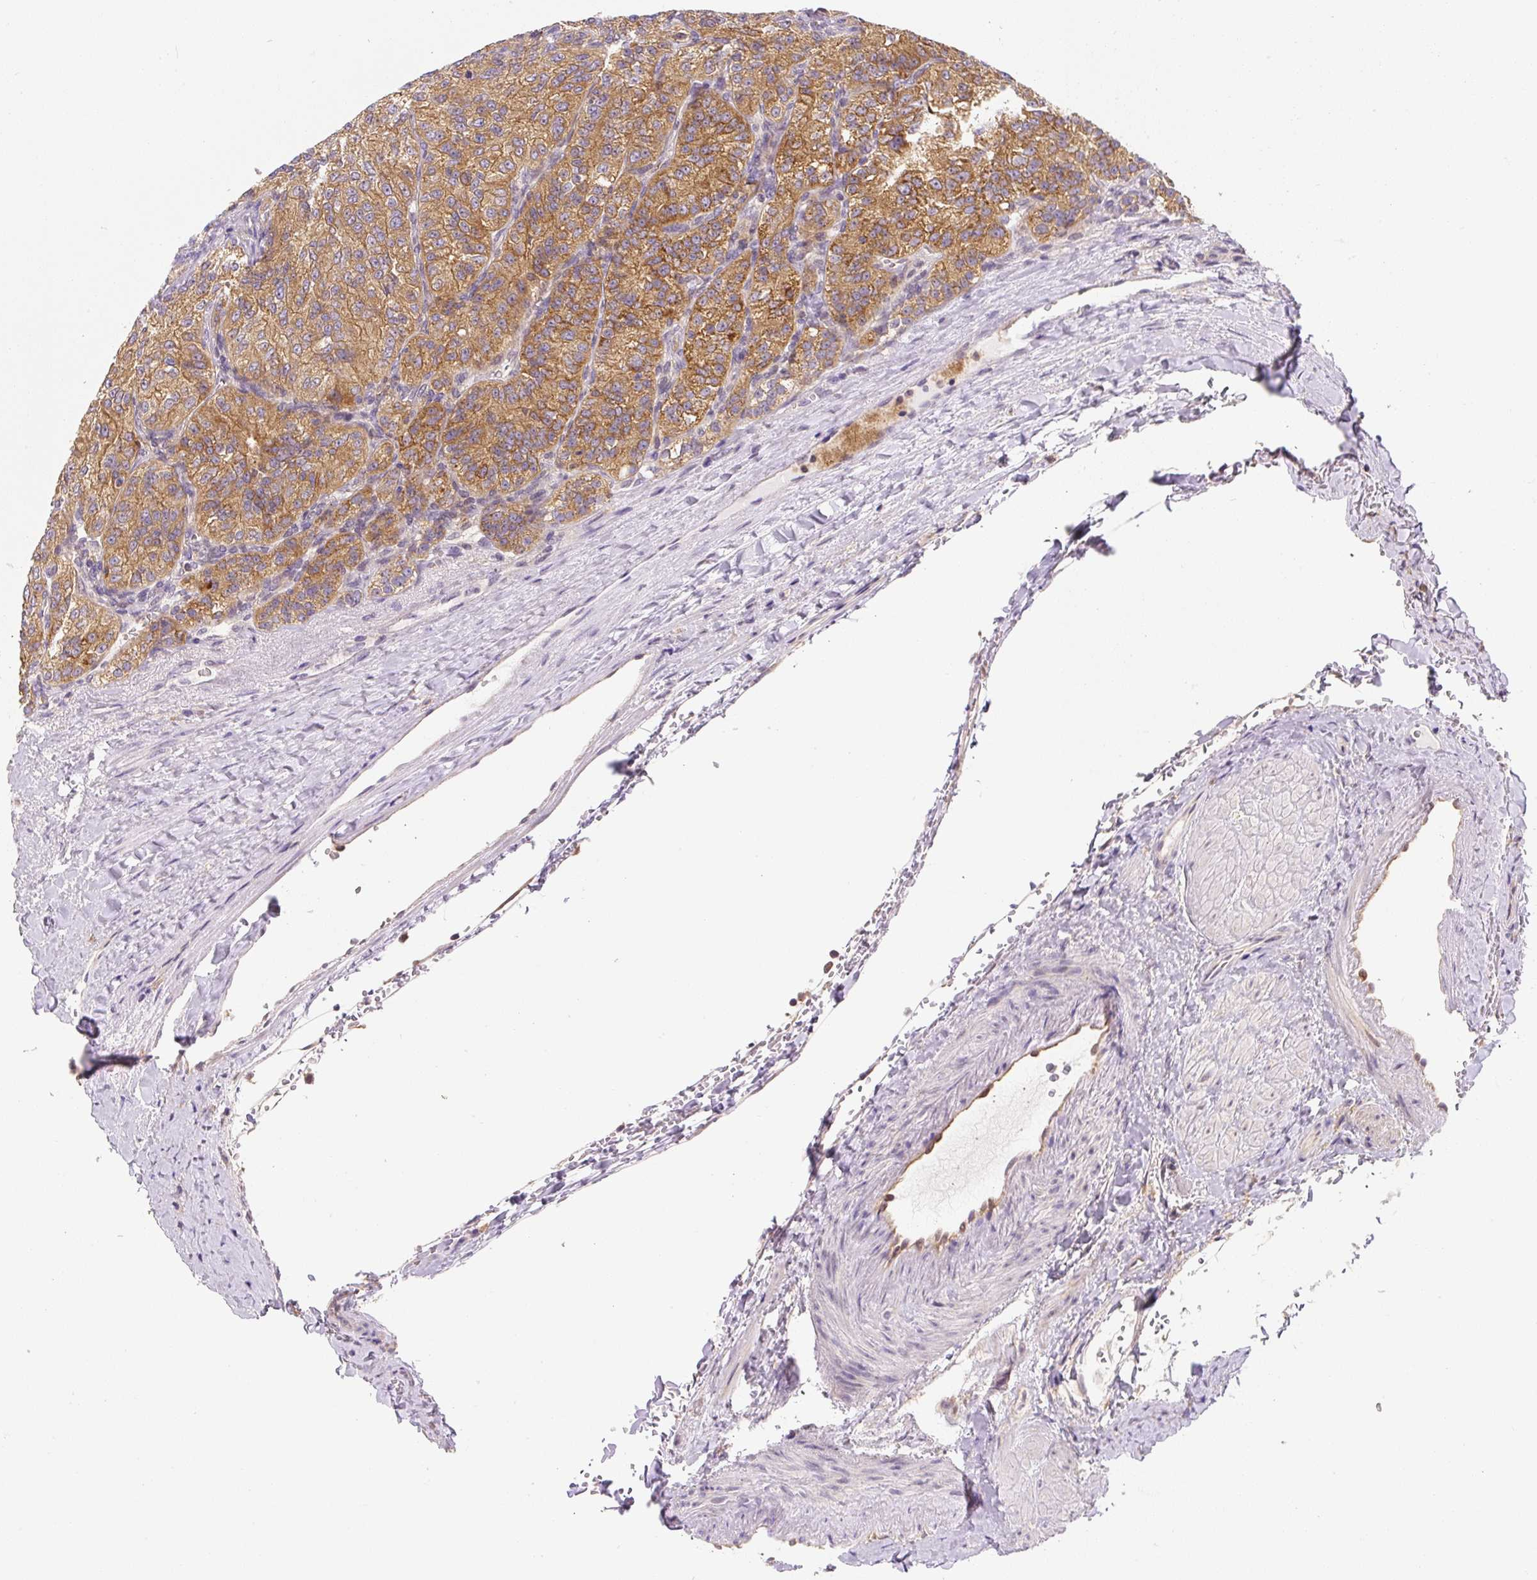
{"staining": {"intensity": "moderate", "quantity": ">75%", "location": "cytoplasmic/membranous"}, "tissue": "renal cancer", "cell_type": "Tumor cells", "image_type": "cancer", "snomed": [{"axis": "morphology", "description": "Adenocarcinoma, NOS"}, {"axis": "topography", "description": "Kidney"}], "caption": "A histopathology image of human renal cancer stained for a protein demonstrates moderate cytoplasmic/membranous brown staining in tumor cells. (Brightfield microscopy of DAB IHC at high magnification).", "gene": "PLA2G4A", "patient": {"sex": "female", "age": 63}}